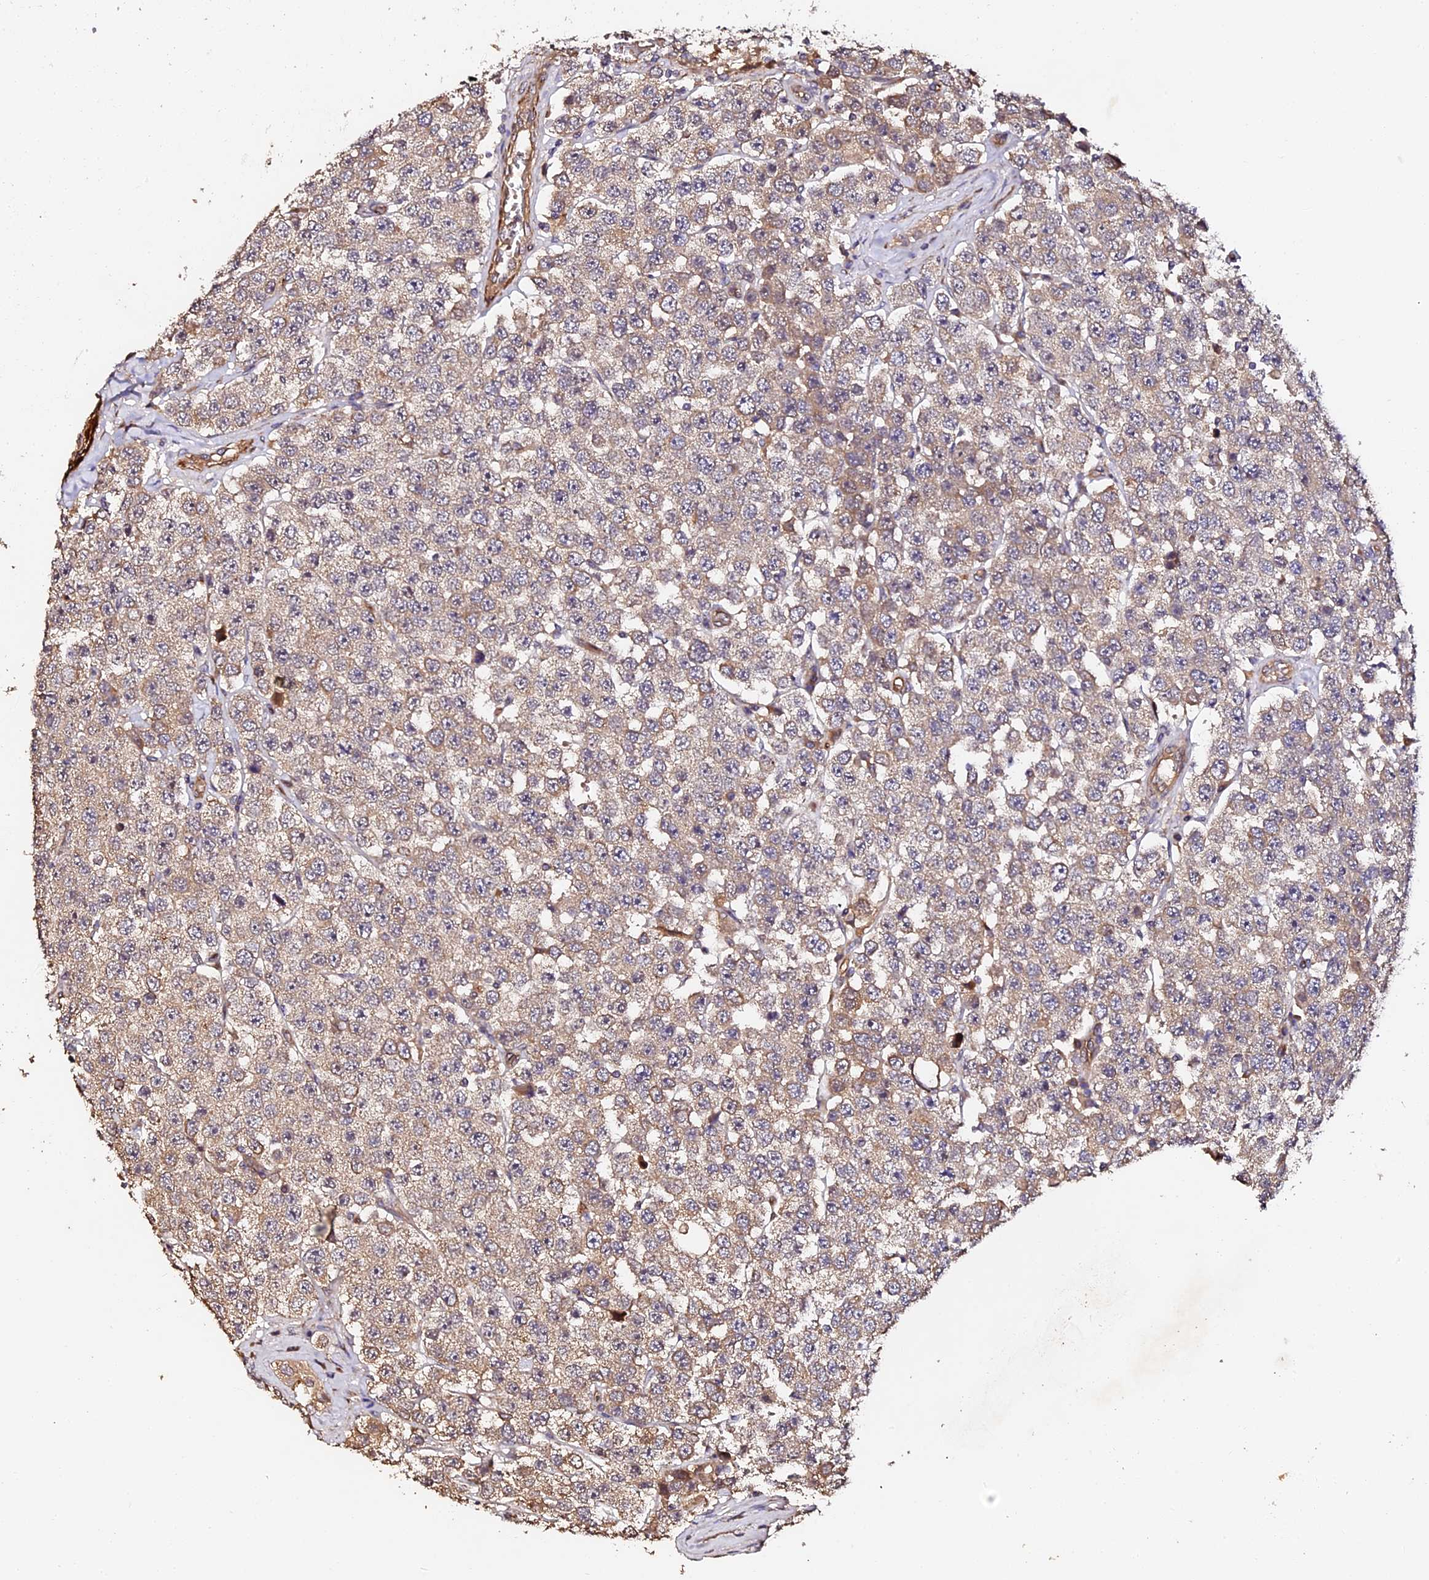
{"staining": {"intensity": "weak", "quantity": "25%-75%", "location": "cytoplasmic/membranous"}, "tissue": "testis cancer", "cell_type": "Tumor cells", "image_type": "cancer", "snomed": [{"axis": "morphology", "description": "Seminoma, NOS"}, {"axis": "topography", "description": "Testis"}], "caption": "Weak cytoplasmic/membranous staining for a protein is present in about 25%-75% of tumor cells of testis cancer (seminoma) using IHC.", "gene": "TDO2", "patient": {"sex": "male", "age": 28}}